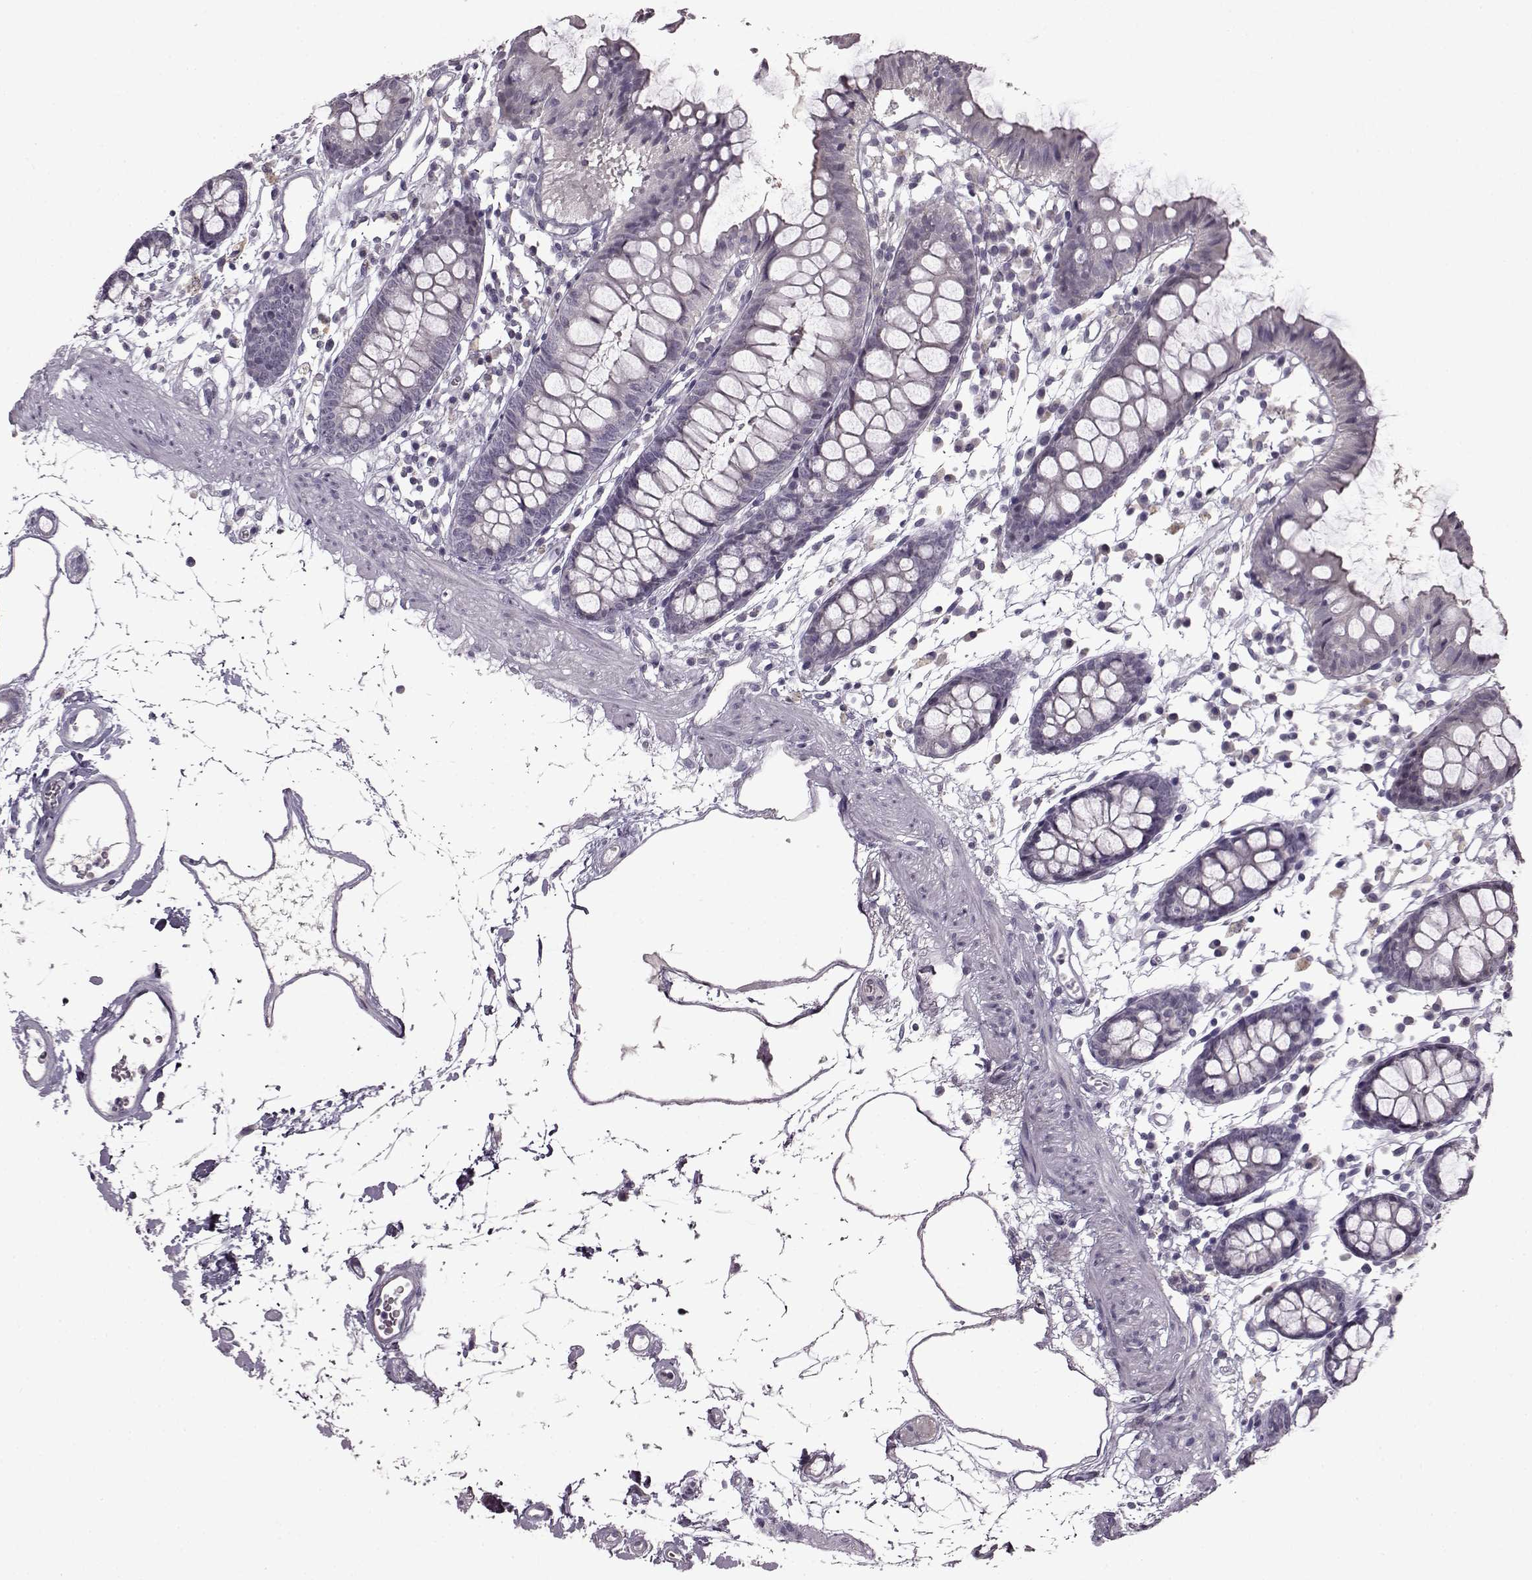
{"staining": {"intensity": "negative", "quantity": "none", "location": "none"}, "tissue": "colon", "cell_type": "Endothelial cells", "image_type": "normal", "snomed": [{"axis": "morphology", "description": "Normal tissue, NOS"}, {"axis": "topography", "description": "Colon"}], "caption": "DAB (3,3'-diaminobenzidine) immunohistochemical staining of normal colon demonstrates no significant staining in endothelial cells.", "gene": "LHB", "patient": {"sex": "female", "age": 84}}